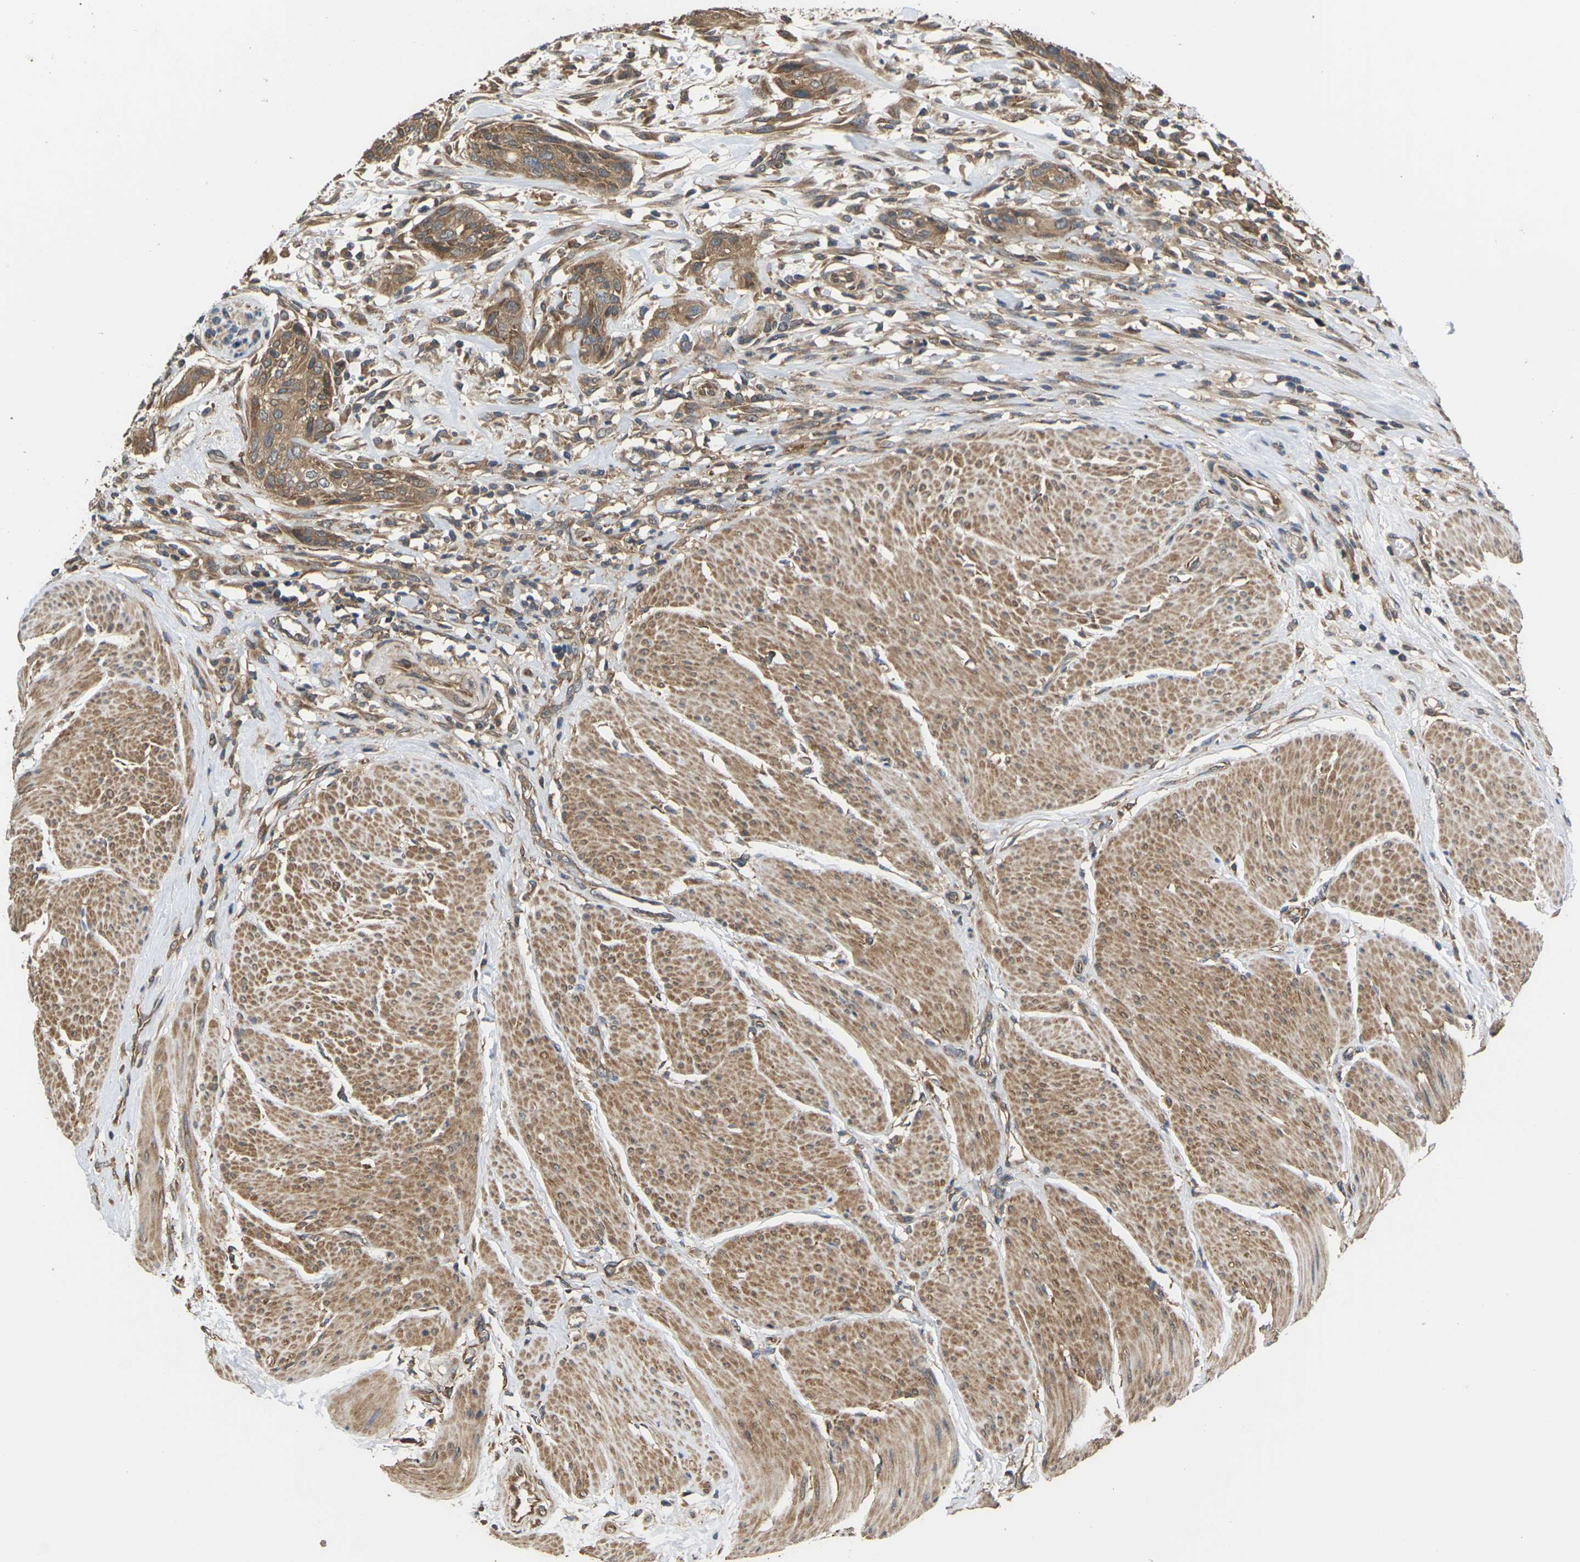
{"staining": {"intensity": "moderate", "quantity": ">75%", "location": "cytoplasmic/membranous"}, "tissue": "urothelial cancer", "cell_type": "Tumor cells", "image_type": "cancer", "snomed": [{"axis": "morphology", "description": "Urothelial carcinoma, High grade"}, {"axis": "topography", "description": "Urinary bladder"}], "caption": "Tumor cells exhibit moderate cytoplasmic/membranous positivity in about >75% of cells in urothelial cancer. Immunohistochemistry (ihc) stains the protein in brown and the nuclei are stained blue.", "gene": "NRAS", "patient": {"sex": "male", "age": 35}}